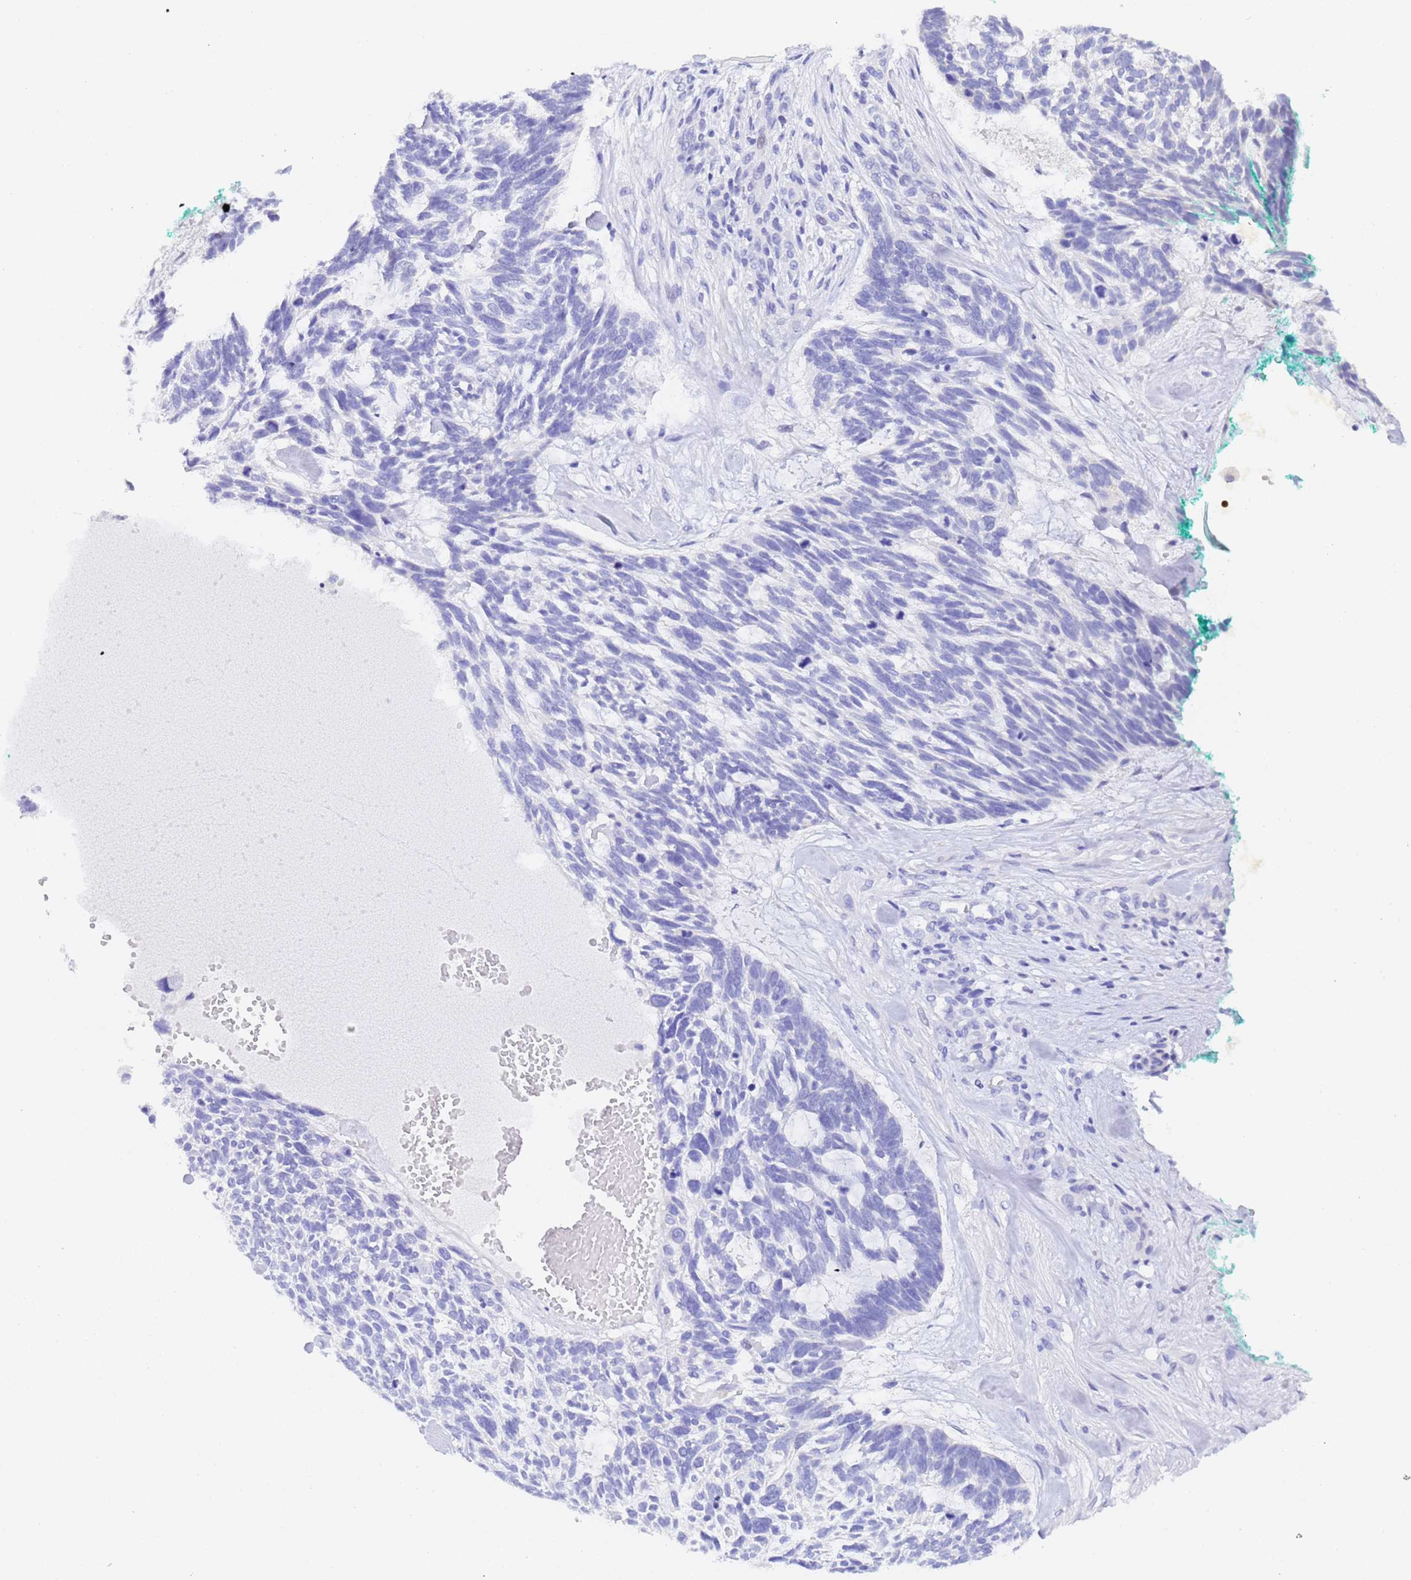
{"staining": {"intensity": "negative", "quantity": "none", "location": "none"}, "tissue": "skin cancer", "cell_type": "Tumor cells", "image_type": "cancer", "snomed": [{"axis": "morphology", "description": "Basal cell carcinoma"}, {"axis": "topography", "description": "Skin"}], "caption": "Immunohistochemistry (IHC) photomicrograph of human skin cancer stained for a protein (brown), which exhibits no positivity in tumor cells.", "gene": "GABRA1", "patient": {"sex": "male", "age": 88}}